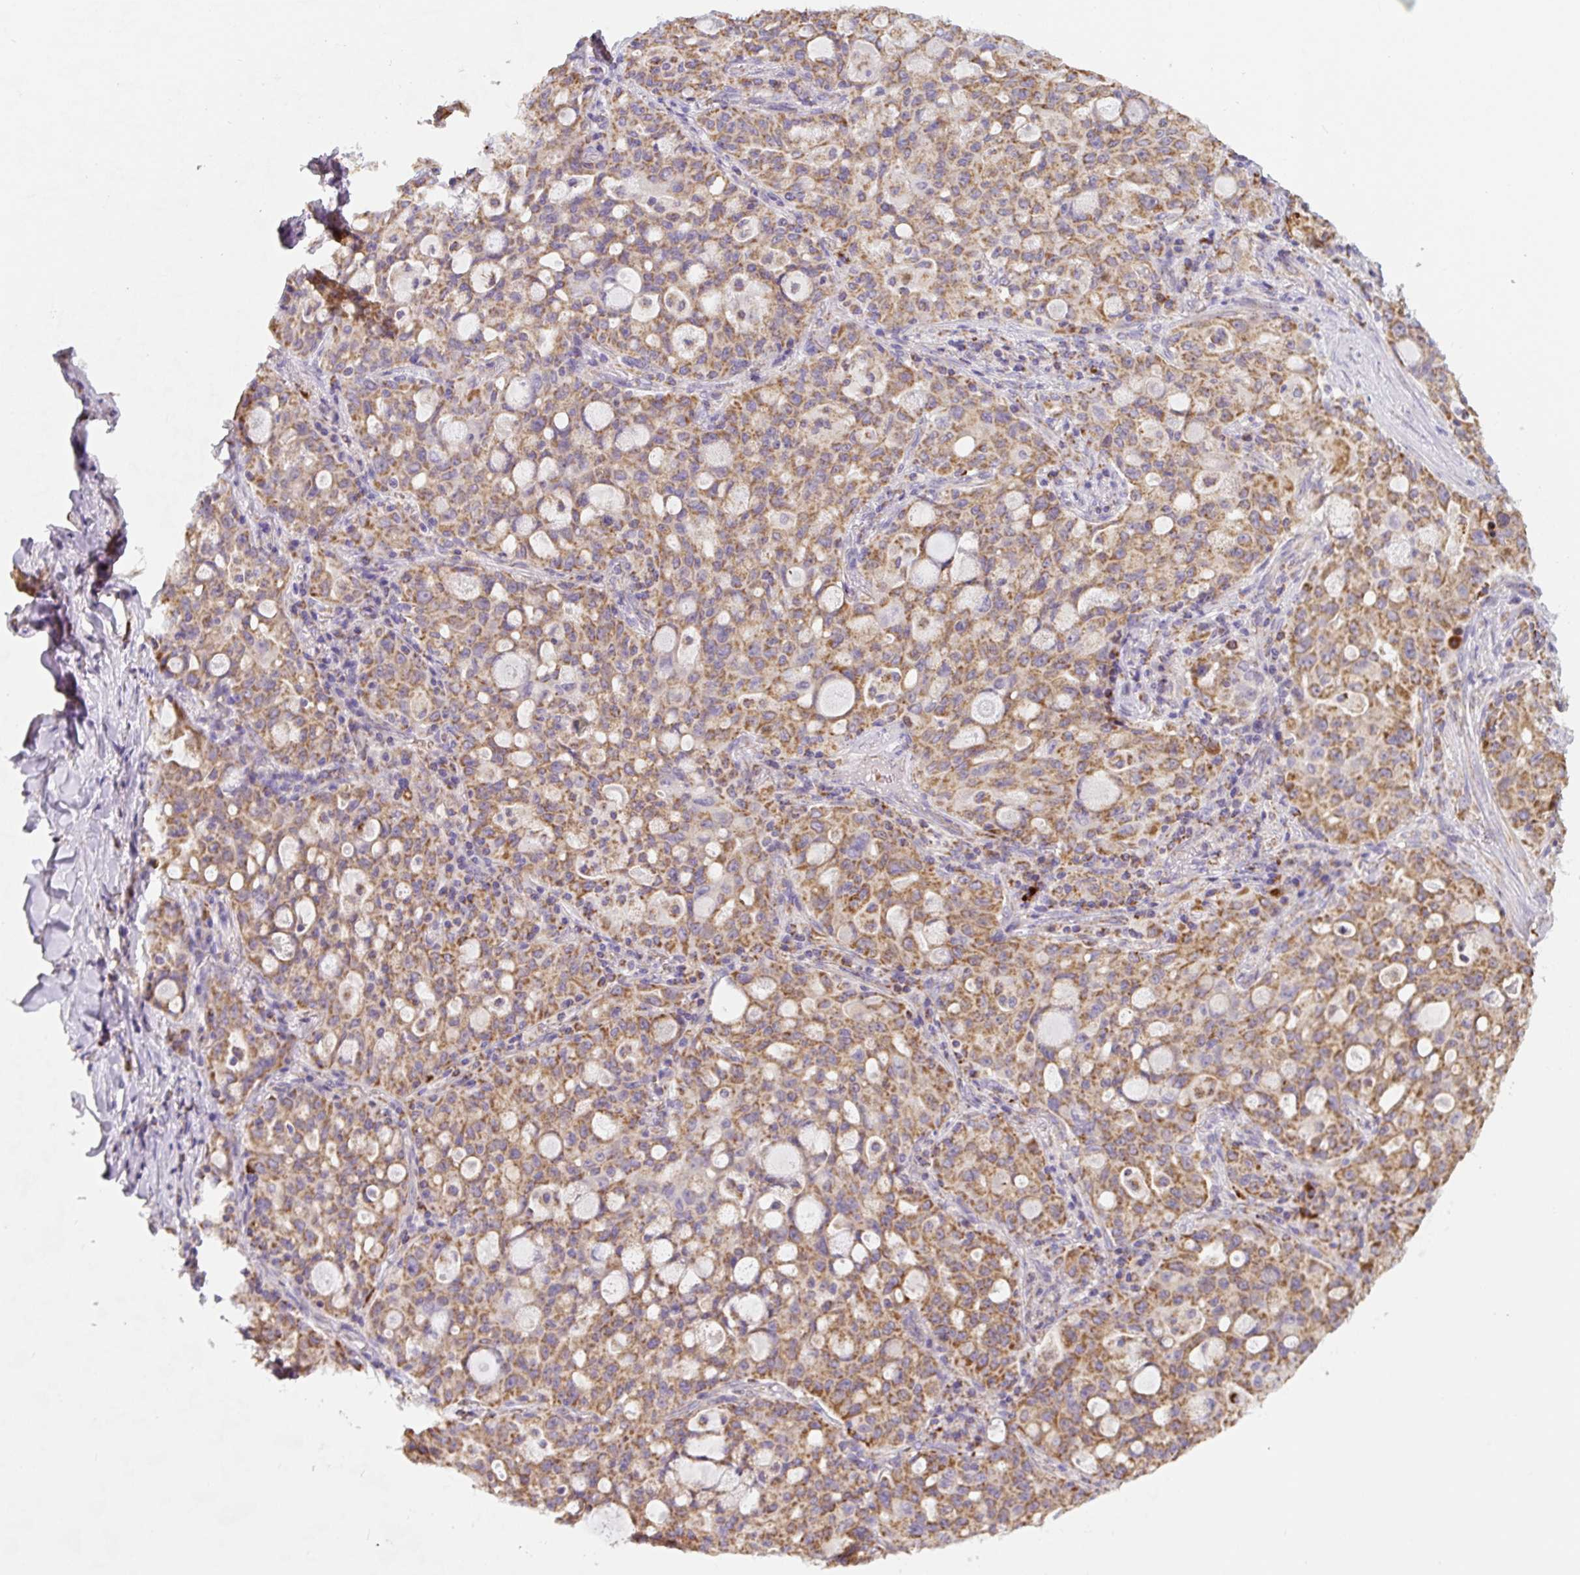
{"staining": {"intensity": "moderate", "quantity": ">75%", "location": "cytoplasmic/membranous"}, "tissue": "lung cancer", "cell_type": "Tumor cells", "image_type": "cancer", "snomed": [{"axis": "morphology", "description": "Adenocarcinoma, NOS"}, {"axis": "topography", "description": "Lung"}], "caption": "DAB (3,3'-diaminobenzidine) immunohistochemical staining of human lung adenocarcinoma exhibits moderate cytoplasmic/membranous protein staining in about >75% of tumor cells. (DAB (3,3'-diaminobenzidine) IHC, brown staining for protein, blue staining for nuclei).", "gene": "MT-CO2", "patient": {"sex": "female", "age": 44}}